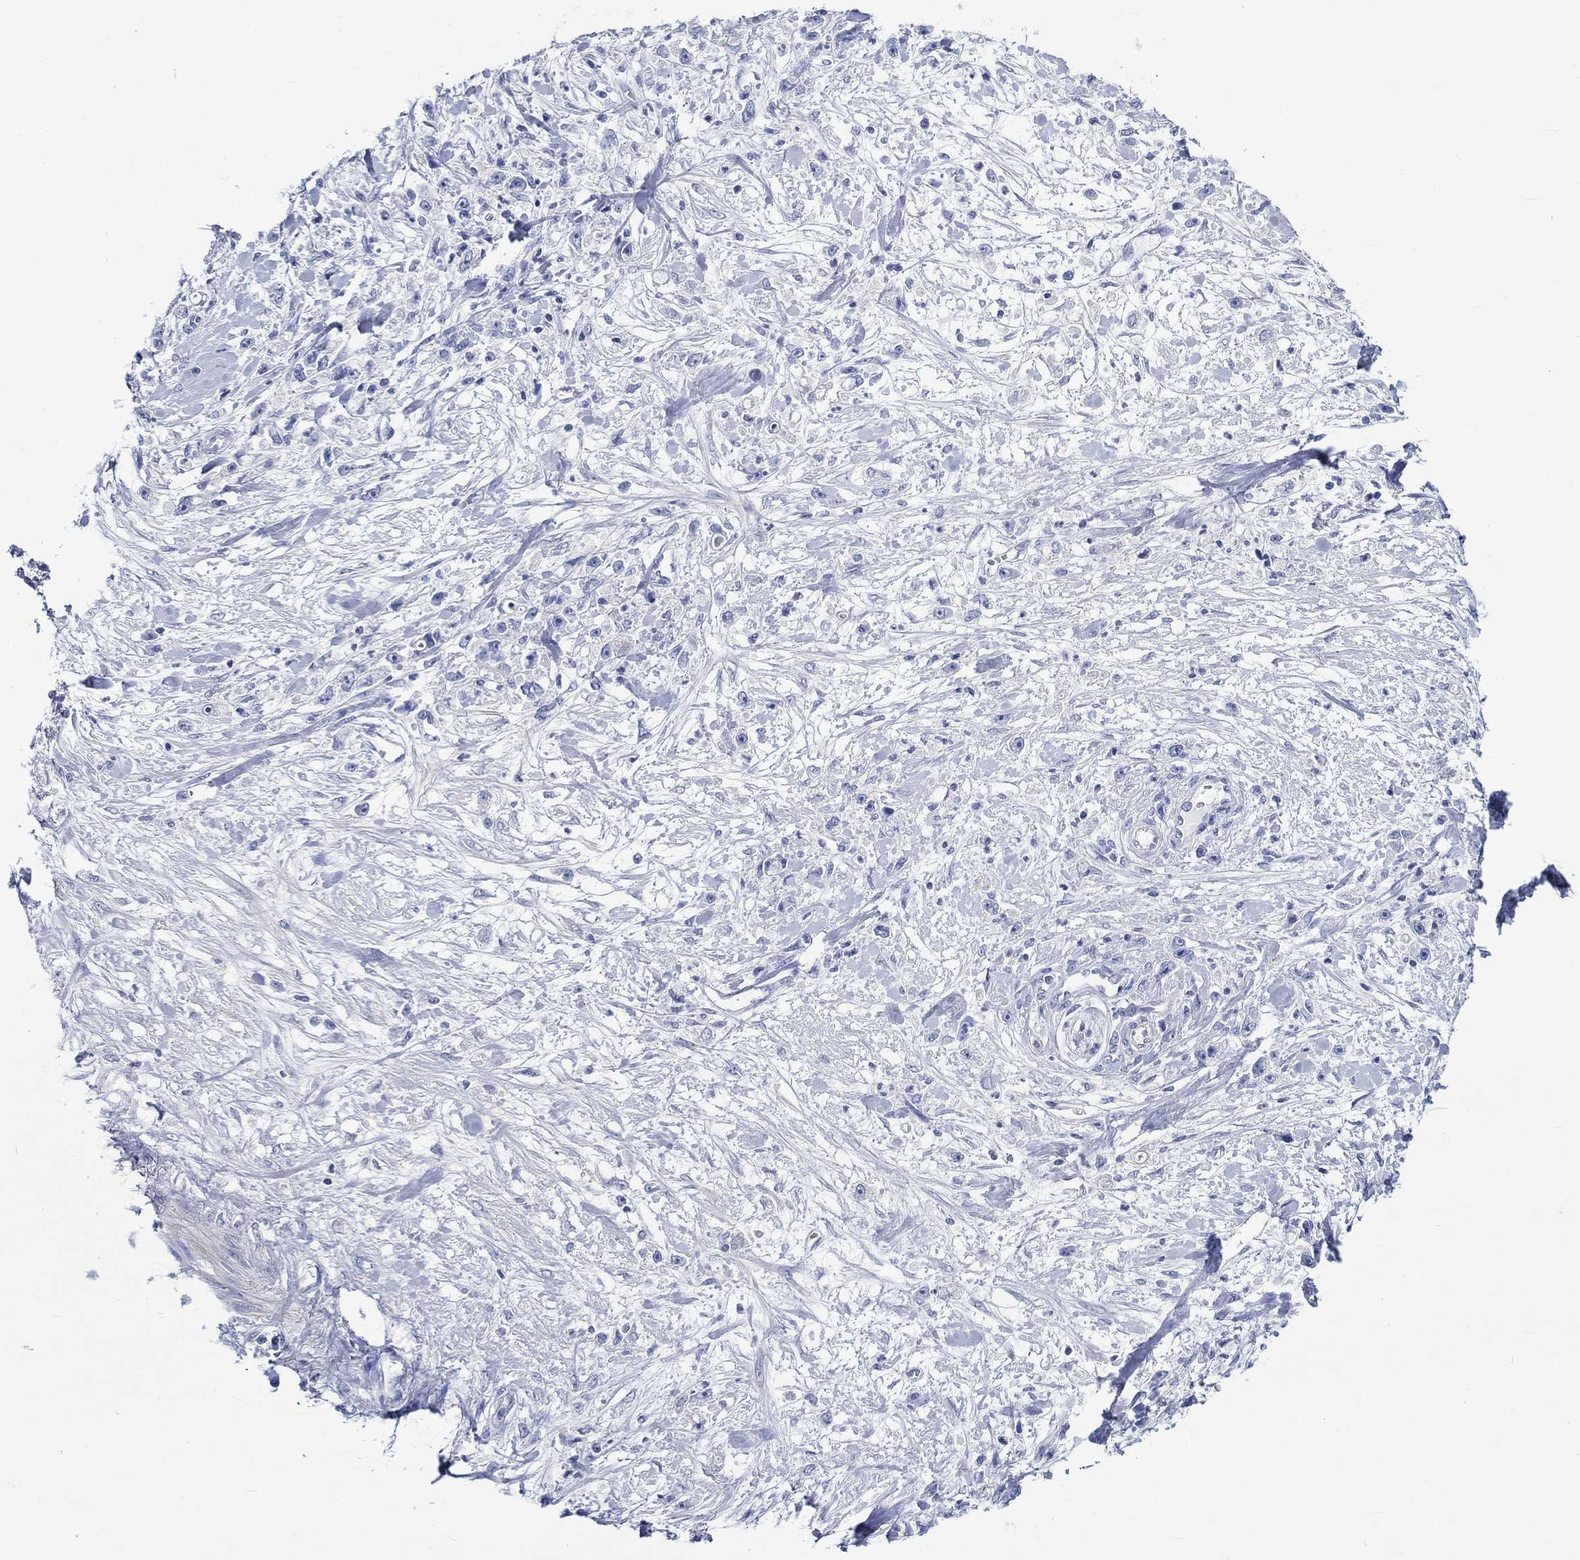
{"staining": {"intensity": "negative", "quantity": "none", "location": "none"}, "tissue": "stomach cancer", "cell_type": "Tumor cells", "image_type": "cancer", "snomed": [{"axis": "morphology", "description": "Adenocarcinoma, NOS"}, {"axis": "topography", "description": "Stomach"}], "caption": "Immunohistochemistry (IHC) micrograph of human stomach cancer stained for a protein (brown), which exhibits no positivity in tumor cells.", "gene": "NRIP3", "patient": {"sex": "female", "age": 59}}